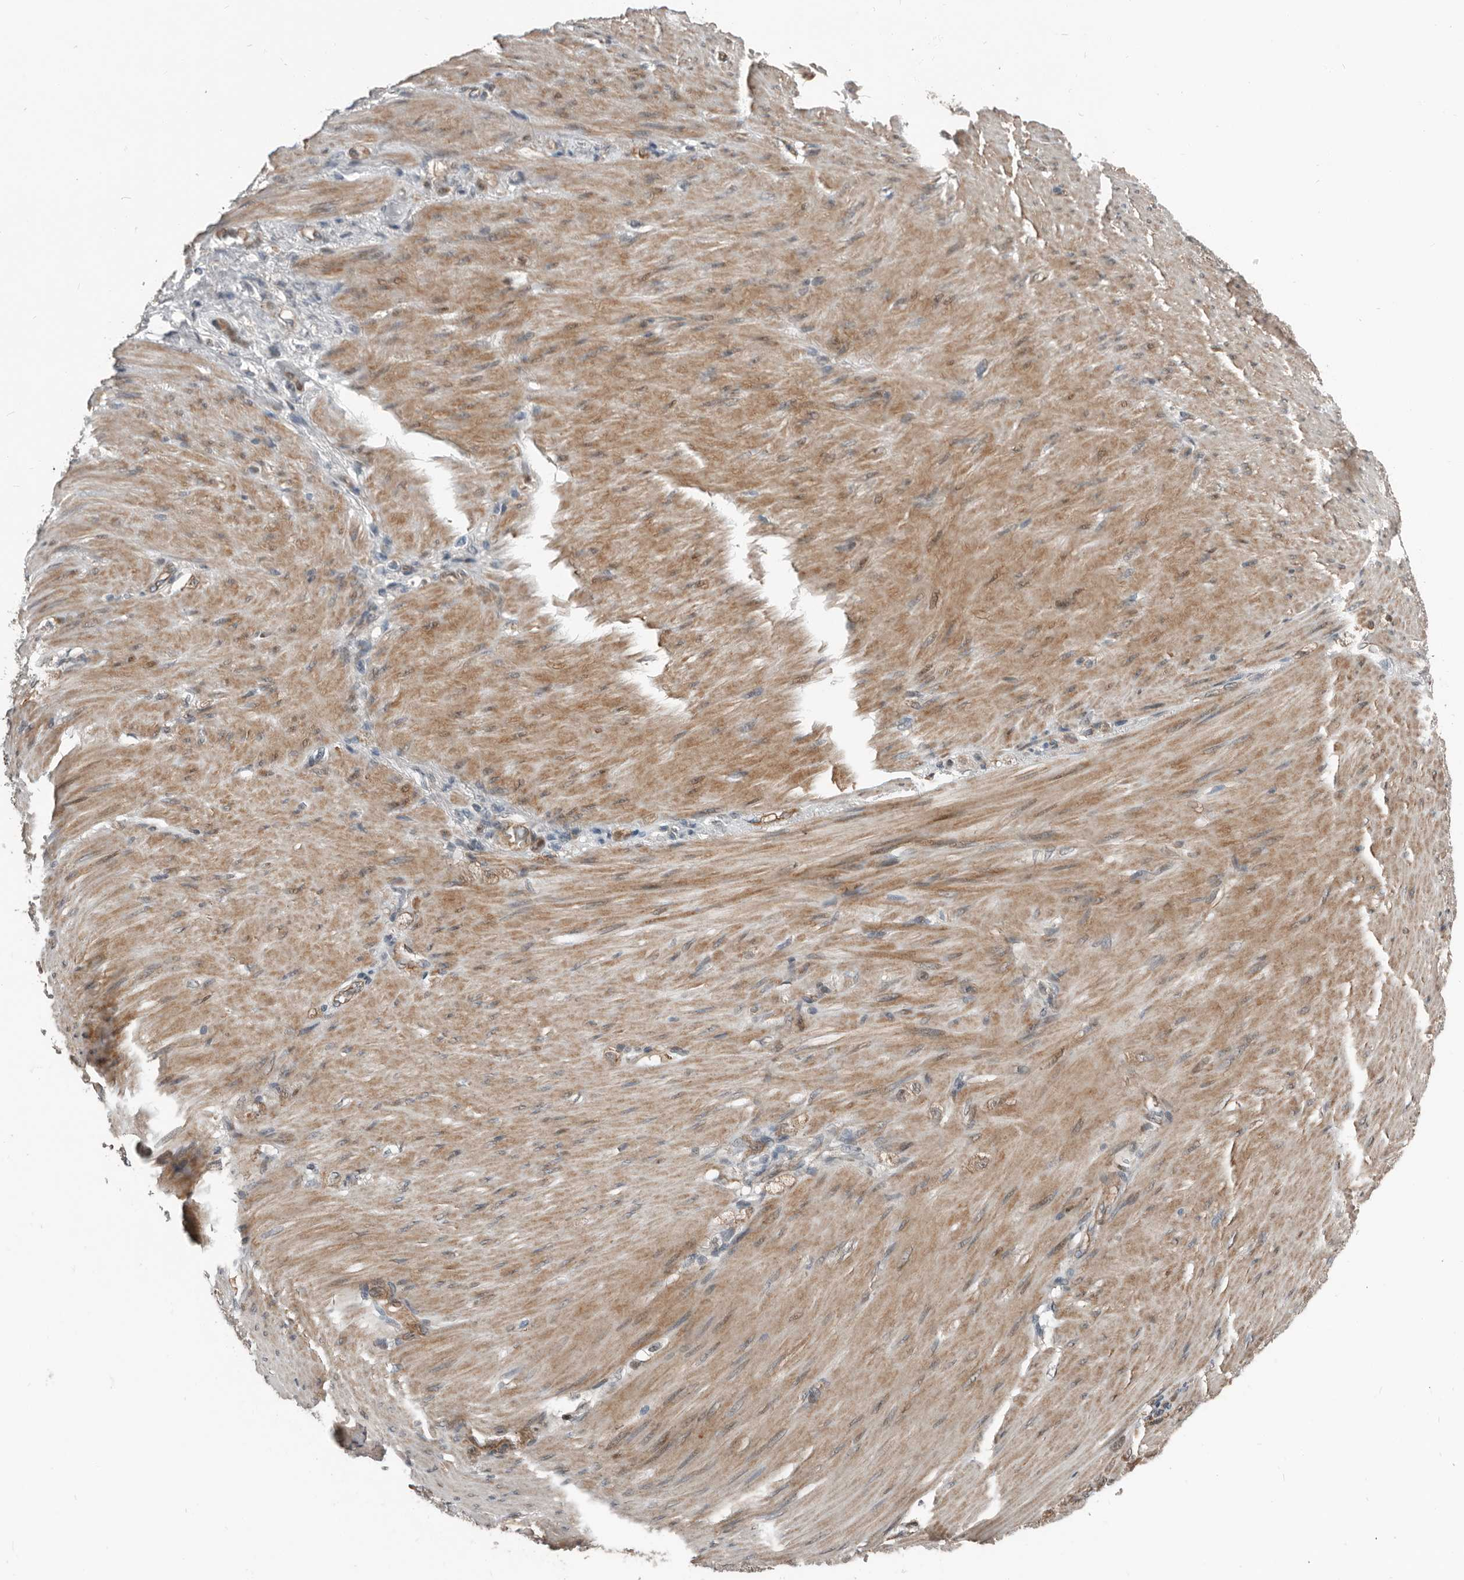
{"staining": {"intensity": "weak", "quantity": "25%-75%", "location": "cytoplasmic/membranous,nuclear"}, "tissue": "stomach cancer", "cell_type": "Tumor cells", "image_type": "cancer", "snomed": [{"axis": "morphology", "description": "Normal tissue, NOS"}, {"axis": "morphology", "description": "Adenocarcinoma, NOS"}, {"axis": "topography", "description": "Stomach"}], "caption": "Immunohistochemistry staining of stomach cancer, which reveals low levels of weak cytoplasmic/membranous and nuclear positivity in about 25%-75% of tumor cells indicating weak cytoplasmic/membranous and nuclear protein positivity. The staining was performed using DAB (brown) for protein detection and nuclei were counterstained in hematoxylin (blue).", "gene": "YOD1", "patient": {"sex": "male", "age": 82}}